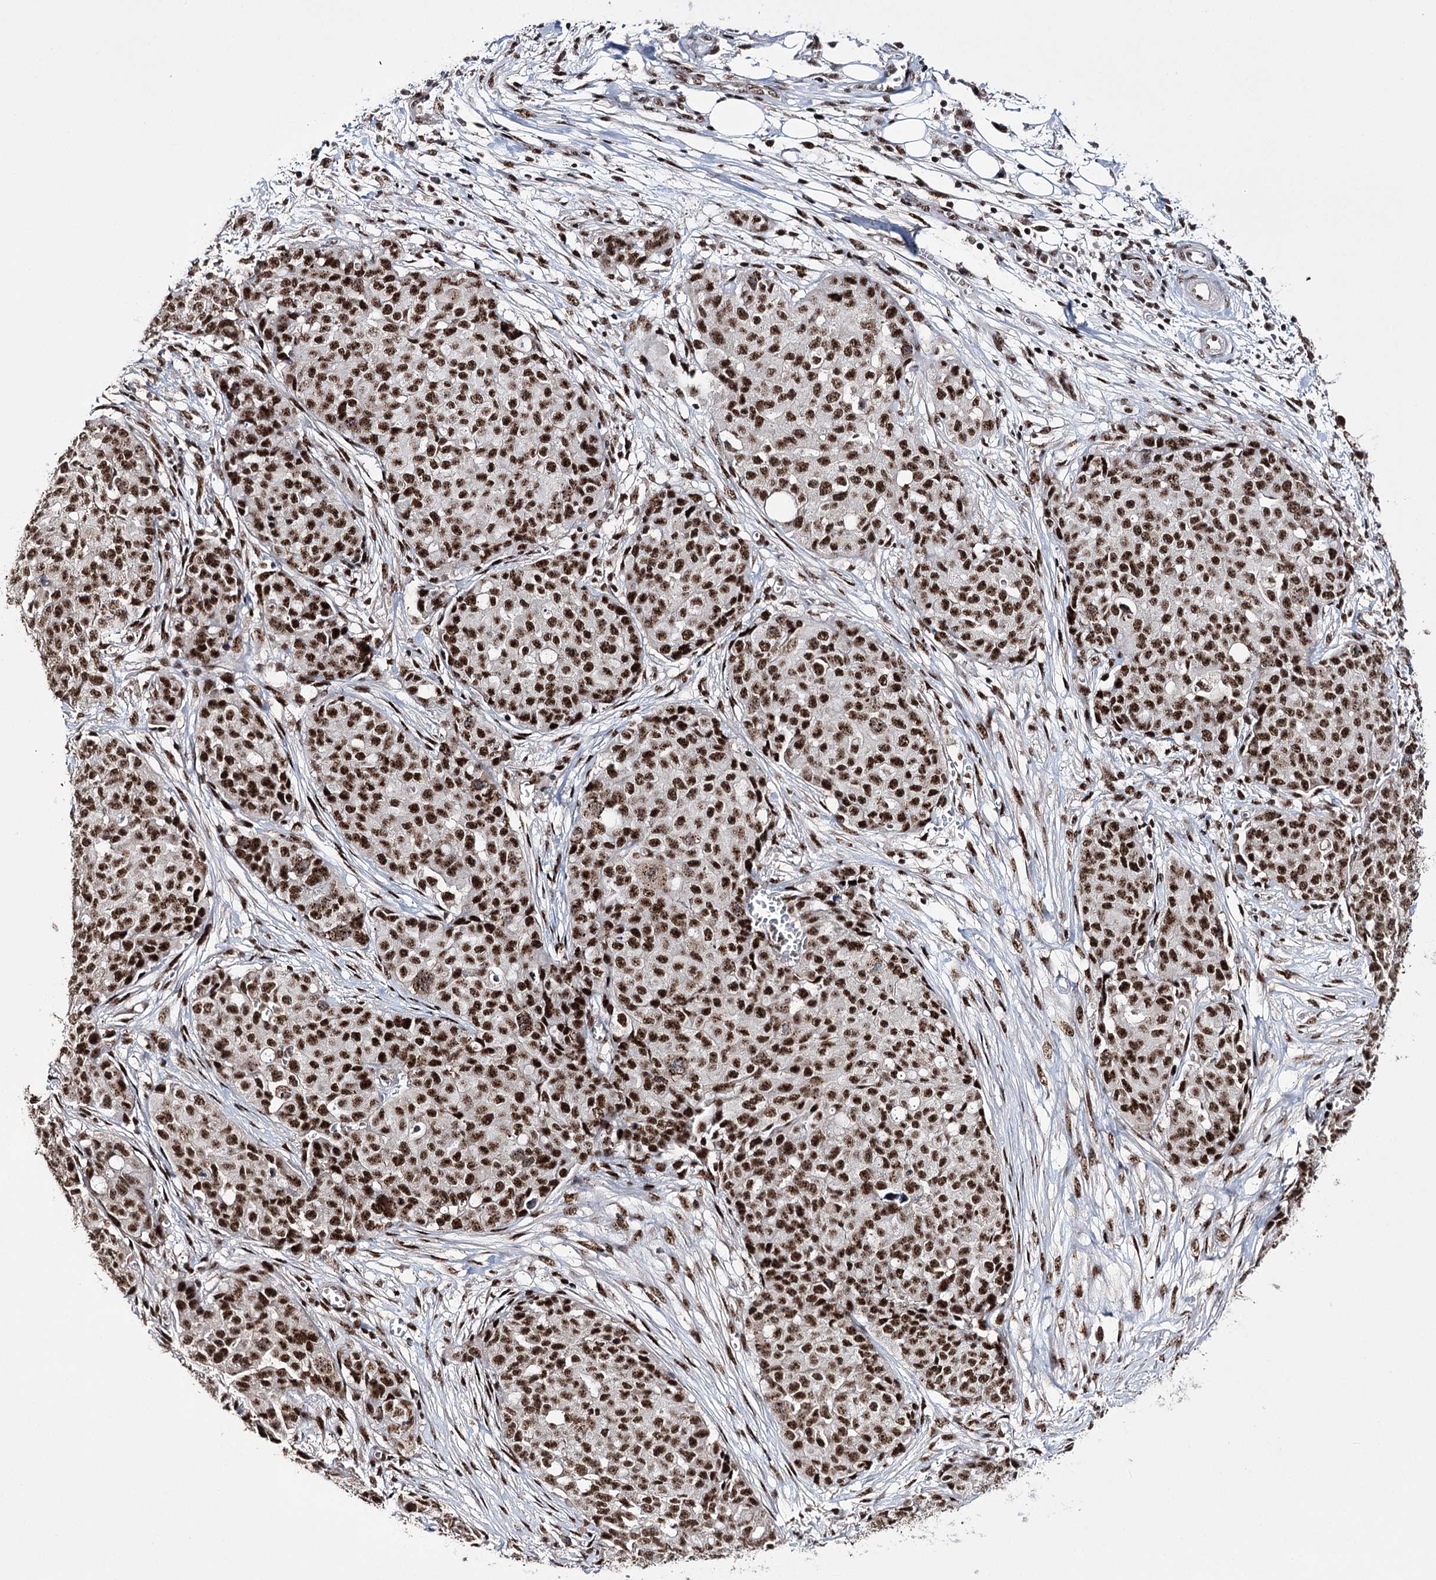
{"staining": {"intensity": "strong", "quantity": ">75%", "location": "nuclear"}, "tissue": "ovarian cancer", "cell_type": "Tumor cells", "image_type": "cancer", "snomed": [{"axis": "morphology", "description": "Cystadenocarcinoma, serous, NOS"}, {"axis": "topography", "description": "Soft tissue"}, {"axis": "topography", "description": "Ovary"}], "caption": "An immunohistochemistry (IHC) histopathology image of tumor tissue is shown. Protein staining in brown highlights strong nuclear positivity in serous cystadenocarcinoma (ovarian) within tumor cells. (DAB (3,3'-diaminobenzidine) IHC with brightfield microscopy, high magnification).", "gene": "PRPF40A", "patient": {"sex": "female", "age": 57}}